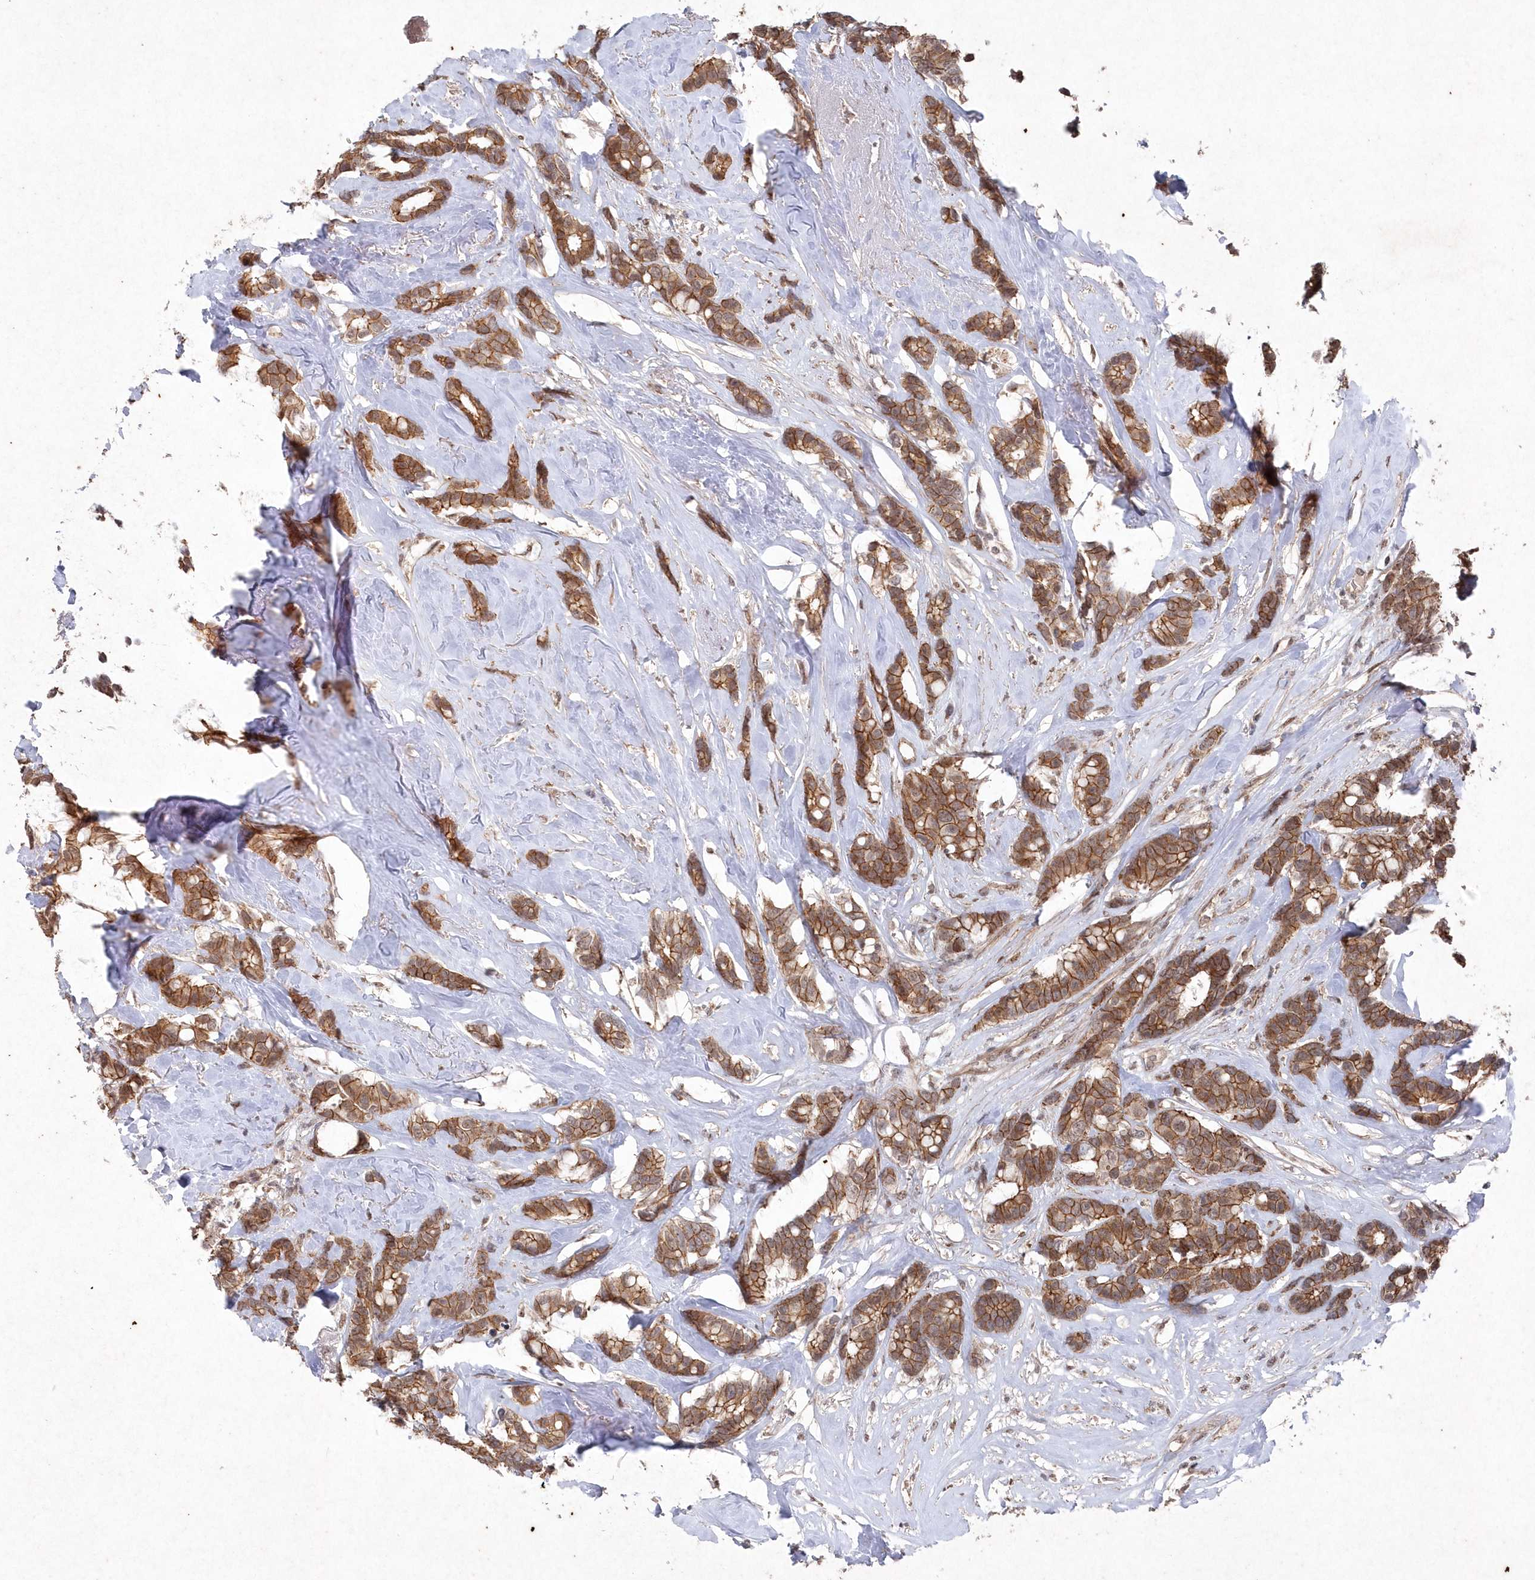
{"staining": {"intensity": "moderate", "quantity": ">75%", "location": "cytoplasmic/membranous"}, "tissue": "breast cancer", "cell_type": "Tumor cells", "image_type": "cancer", "snomed": [{"axis": "morphology", "description": "Duct carcinoma"}, {"axis": "topography", "description": "Breast"}], "caption": "A medium amount of moderate cytoplasmic/membranous expression is seen in about >75% of tumor cells in breast cancer tissue.", "gene": "VSIG2", "patient": {"sex": "female", "age": 87}}